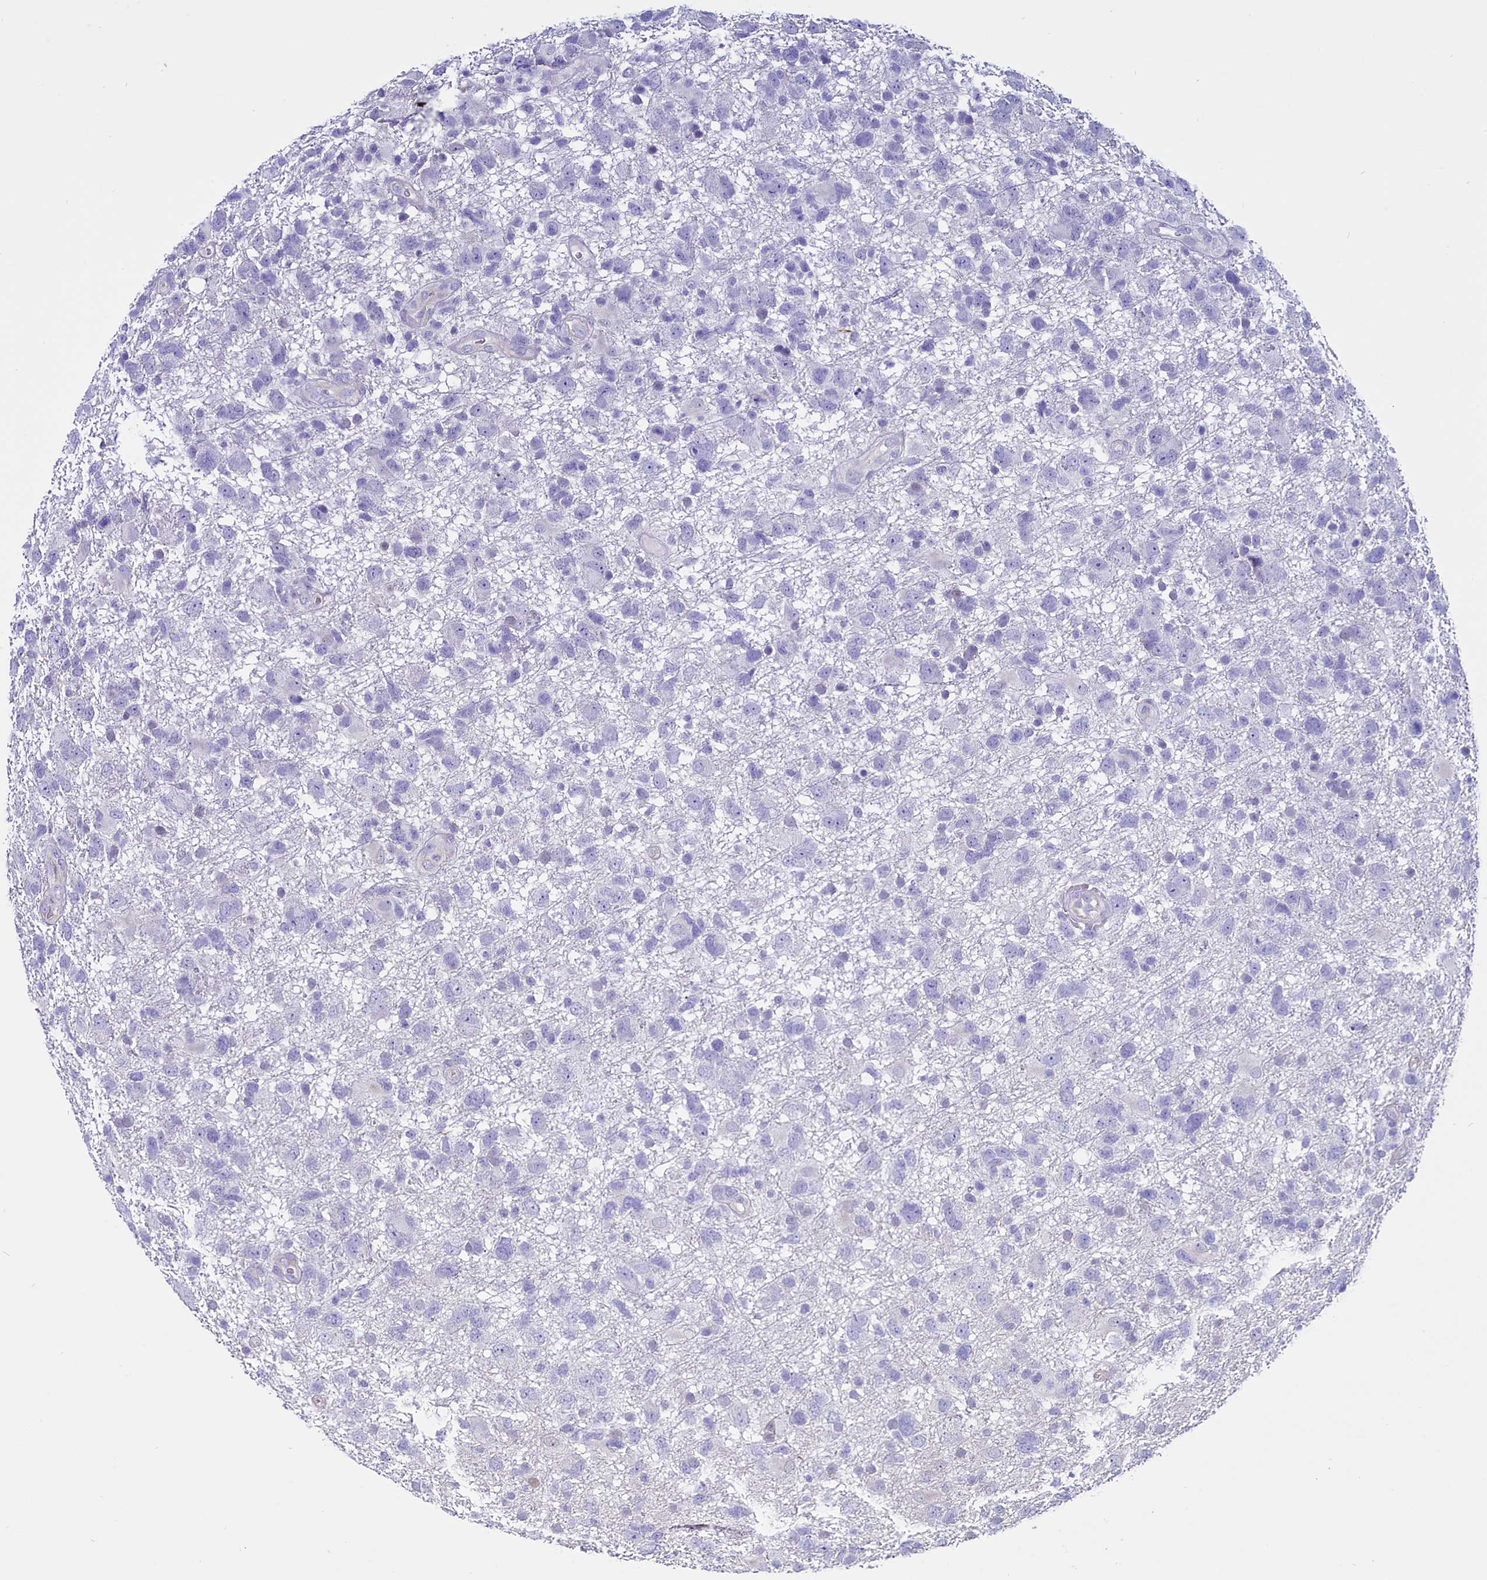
{"staining": {"intensity": "negative", "quantity": "none", "location": "none"}, "tissue": "glioma", "cell_type": "Tumor cells", "image_type": "cancer", "snomed": [{"axis": "morphology", "description": "Glioma, malignant, High grade"}, {"axis": "topography", "description": "Brain"}], "caption": "Photomicrograph shows no significant protein staining in tumor cells of high-grade glioma (malignant). The staining was performed using DAB to visualize the protein expression in brown, while the nuclei were stained in blue with hematoxylin (Magnification: 20x).", "gene": "PDILT", "patient": {"sex": "male", "age": 61}}